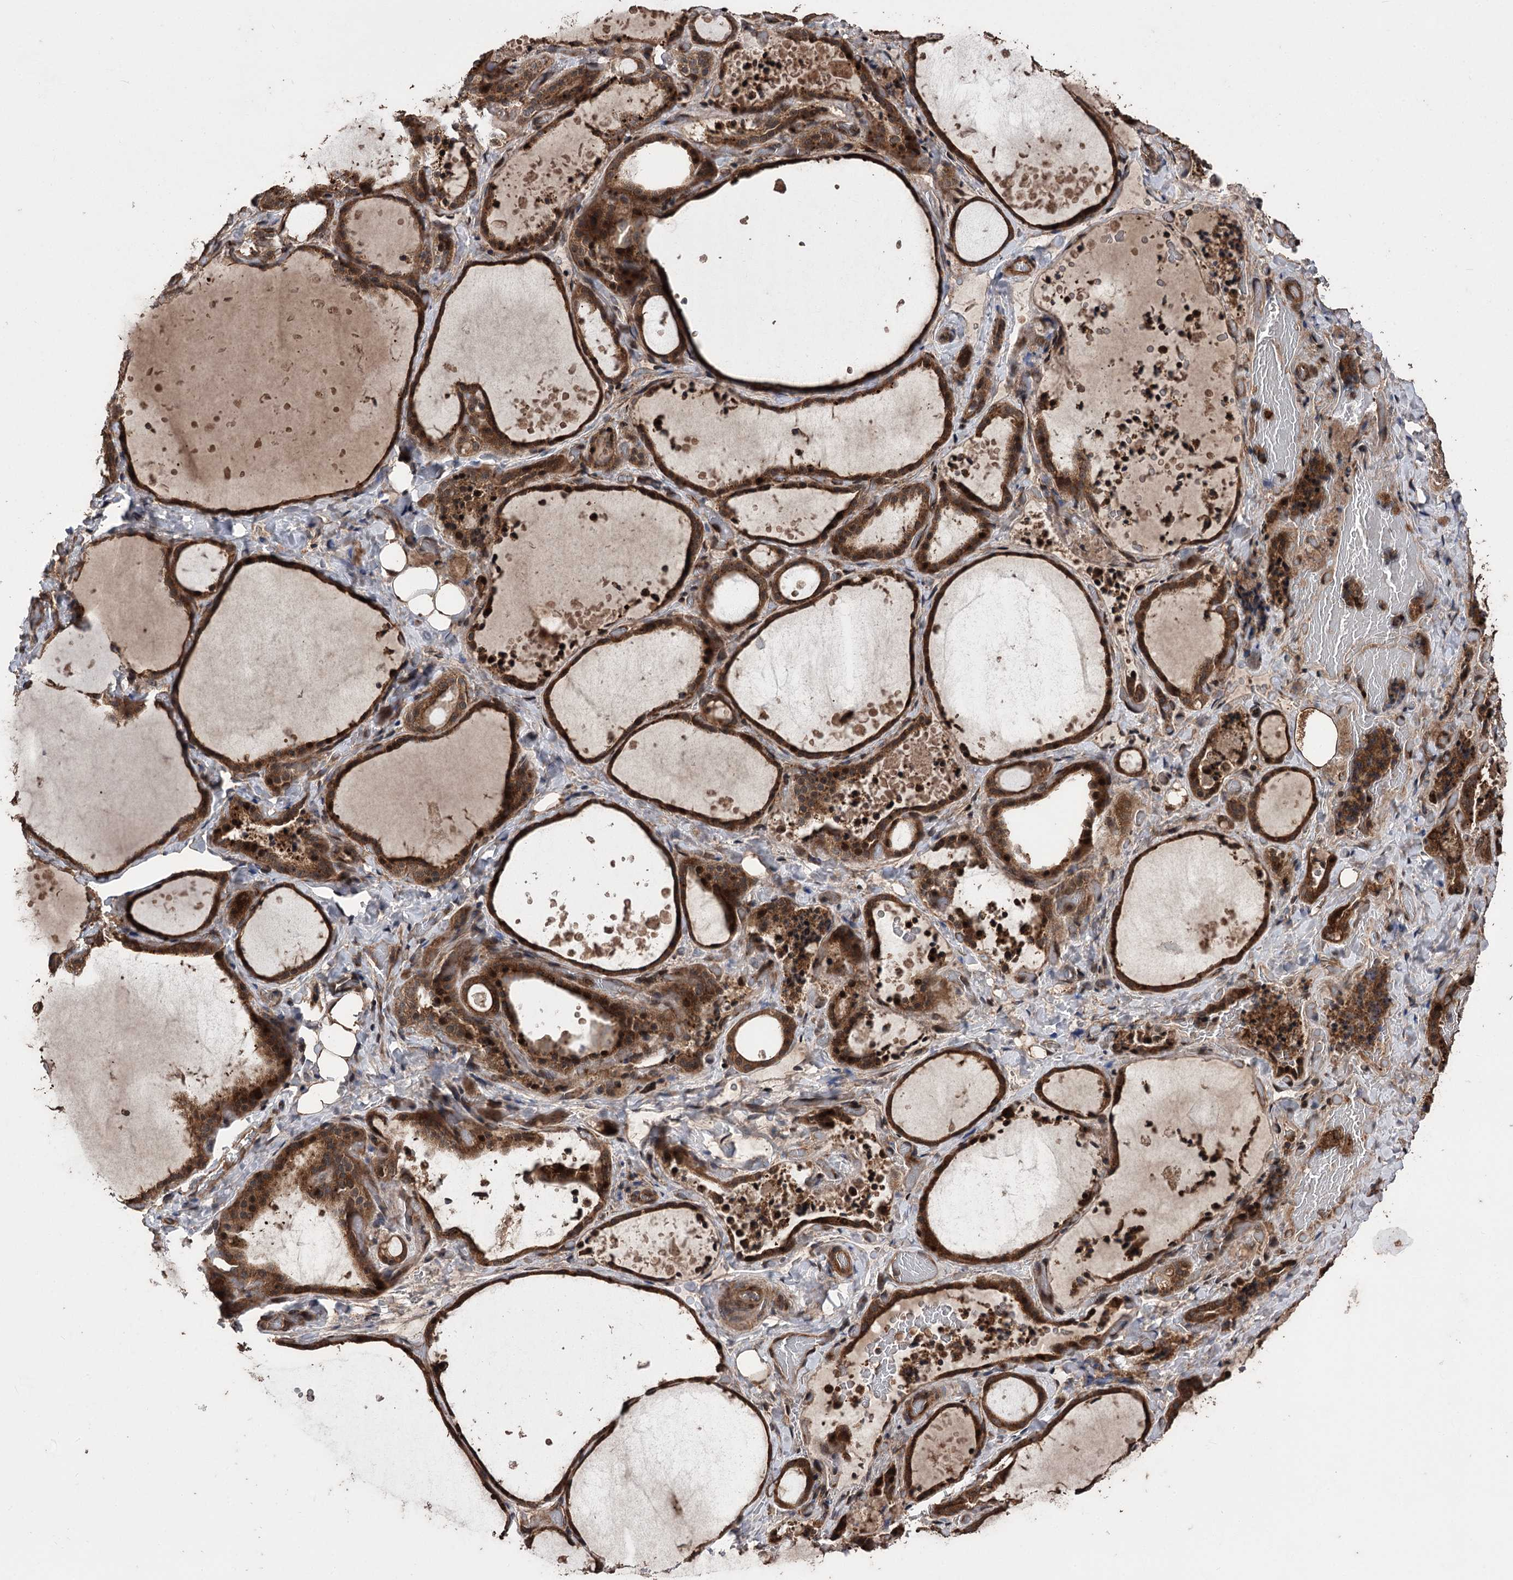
{"staining": {"intensity": "strong", "quantity": ">75%", "location": "cytoplasmic/membranous"}, "tissue": "thyroid gland", "cell_type": "Glandular cells", "image_type": "normal", "snomed": [{"axis": "morphology", "description": "Normal tissue, NOS"}, {"axis": "topography", "description": "Thyroid gland"}], "caption": "Strong cytoplasmic/membranous staining is present in about >75% of glandular cells in normal thyroid gland.", "gene": "RASSF3", "patient": {"sex": "female", "age": 44}}